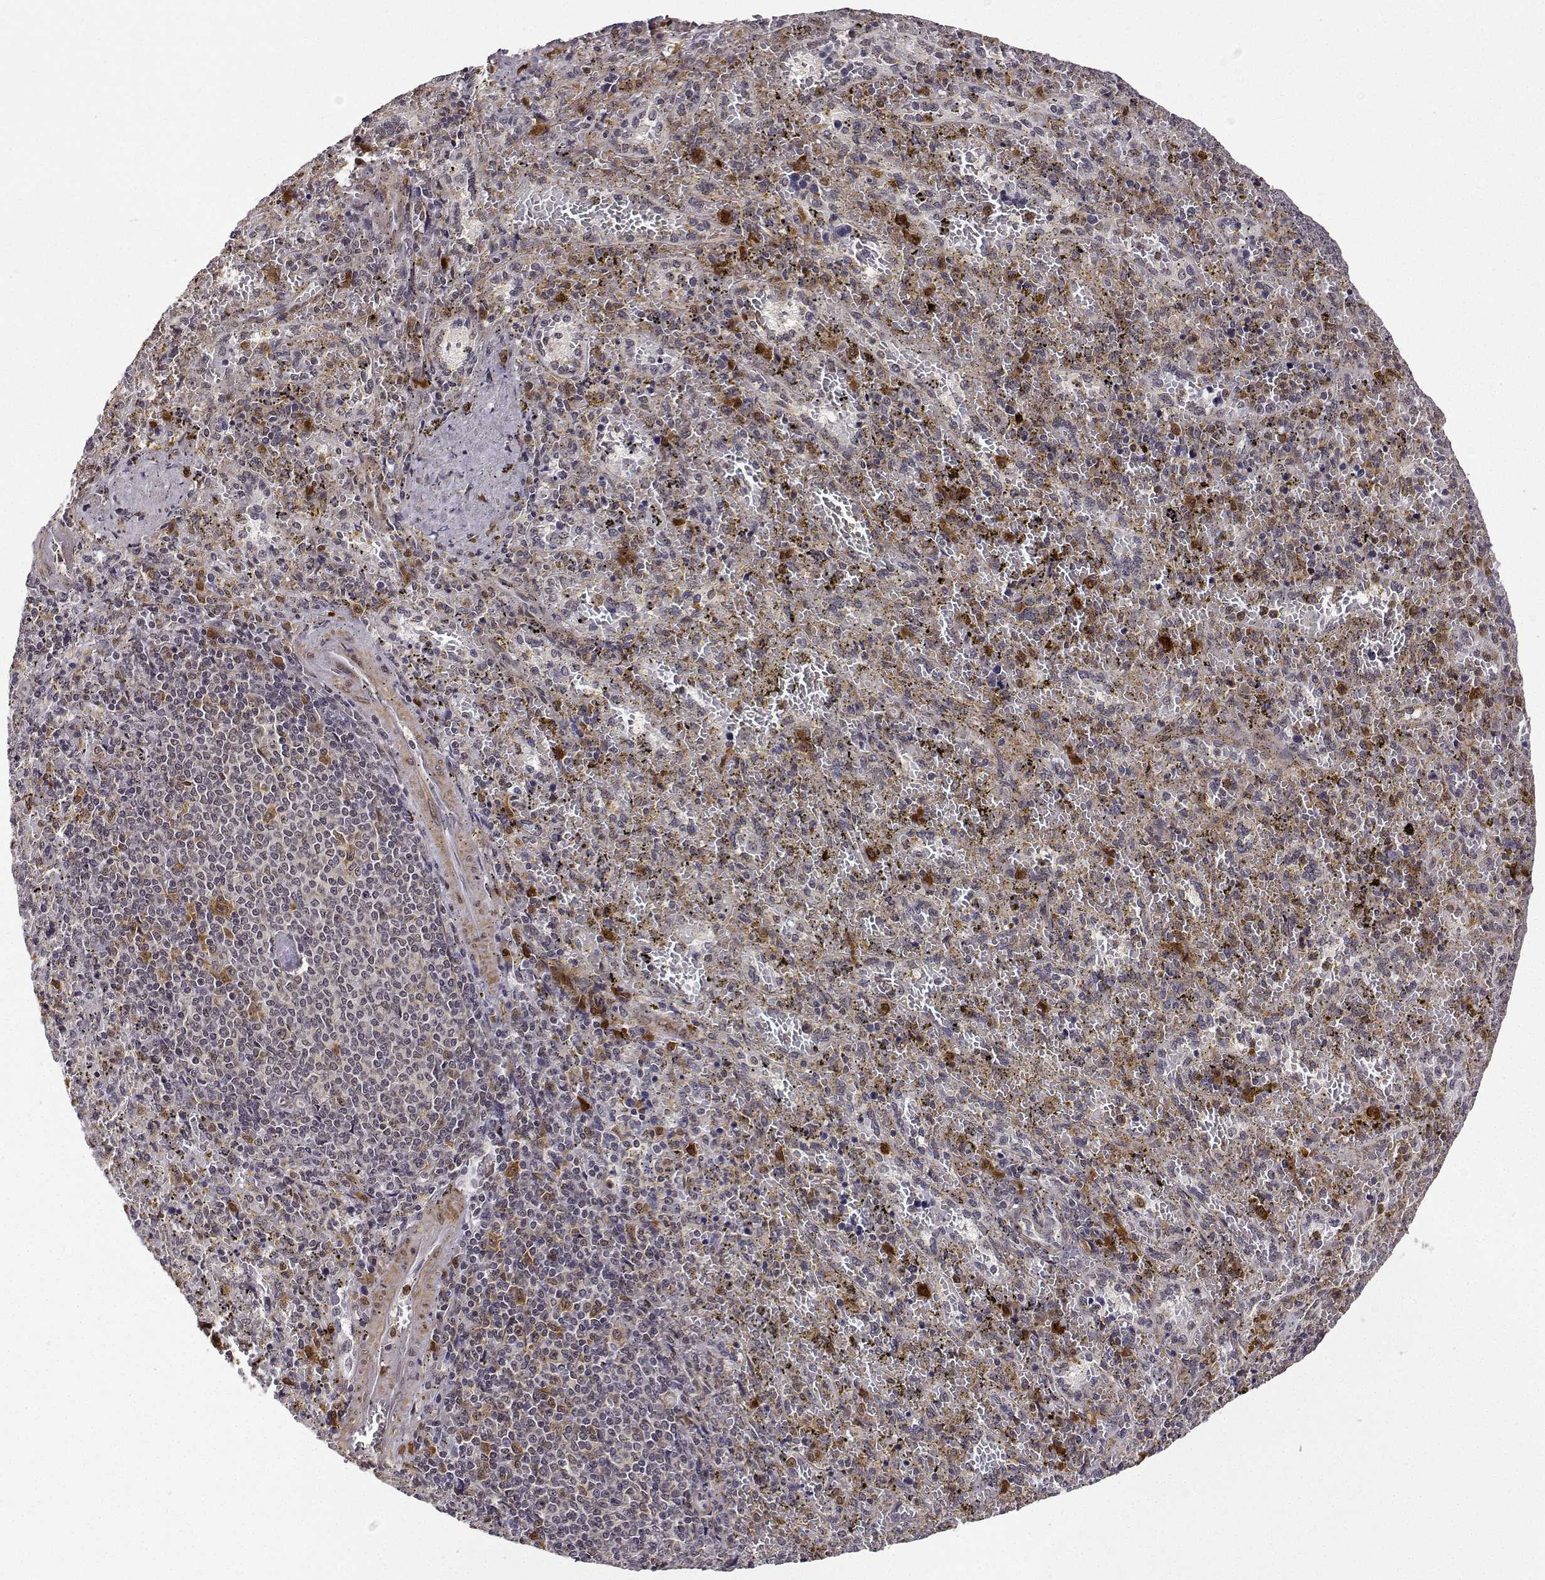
{"staining": {"intensity": "weak", "quantity": "25%-75%", "location": "cytoplasmic/membranous"}, "tissue": "spleen", "cell_type": "Cells in red pulp", "image_type": "normal", "snomed": [{"axis": "morphology", "description": "Normal tissue, NOS"}, {"axis": "topography", "description": "Spleen"}], "caption": "About 25%-75% of cells in red pulp in benign spleen demonstrate weak cytoplasmic/membranous protein expression as visualized by brown immunohistochemical staining.", "gene": "PHGDH", "patient": {"sex": "female", "age": 50}}